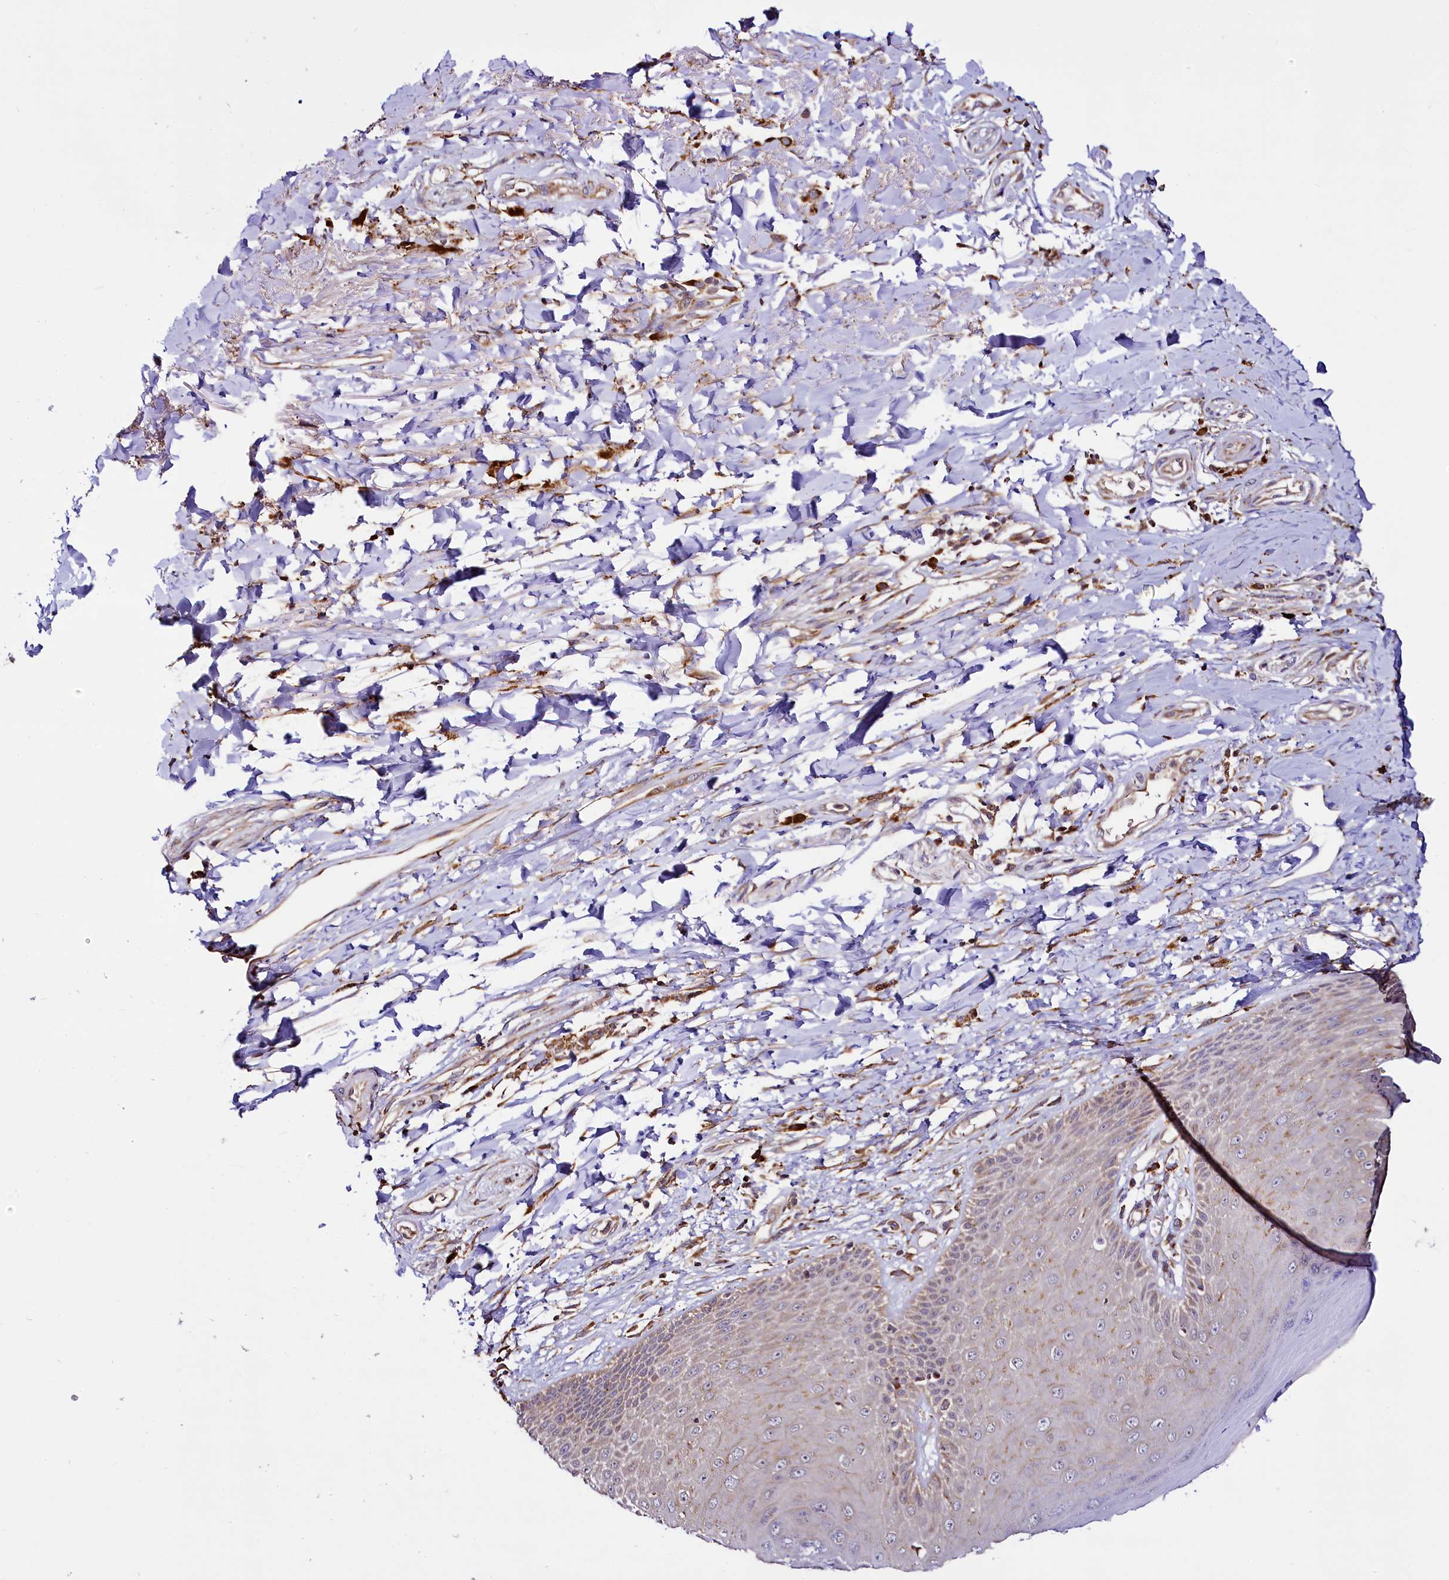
{"staining": {"intensity": "moderate", "quantity": ">75%", "location": "cytoplasmic/membranous"}, "tissue": "skin", "cell_type": "Epidermal cells", "image_type": "normal", "snomed": [{"axis": "morphology", "description": "Normal tissue, NOS"}, {"axis": "topography", "description": "Anal"}], "caption": "Epidermal cells exhibit moderate cytoplasmic/membranous expression in about >75% of cells in unremarkable skin.", "gene": "UFM1", "patient": {"sex": "male", "age": 78}}